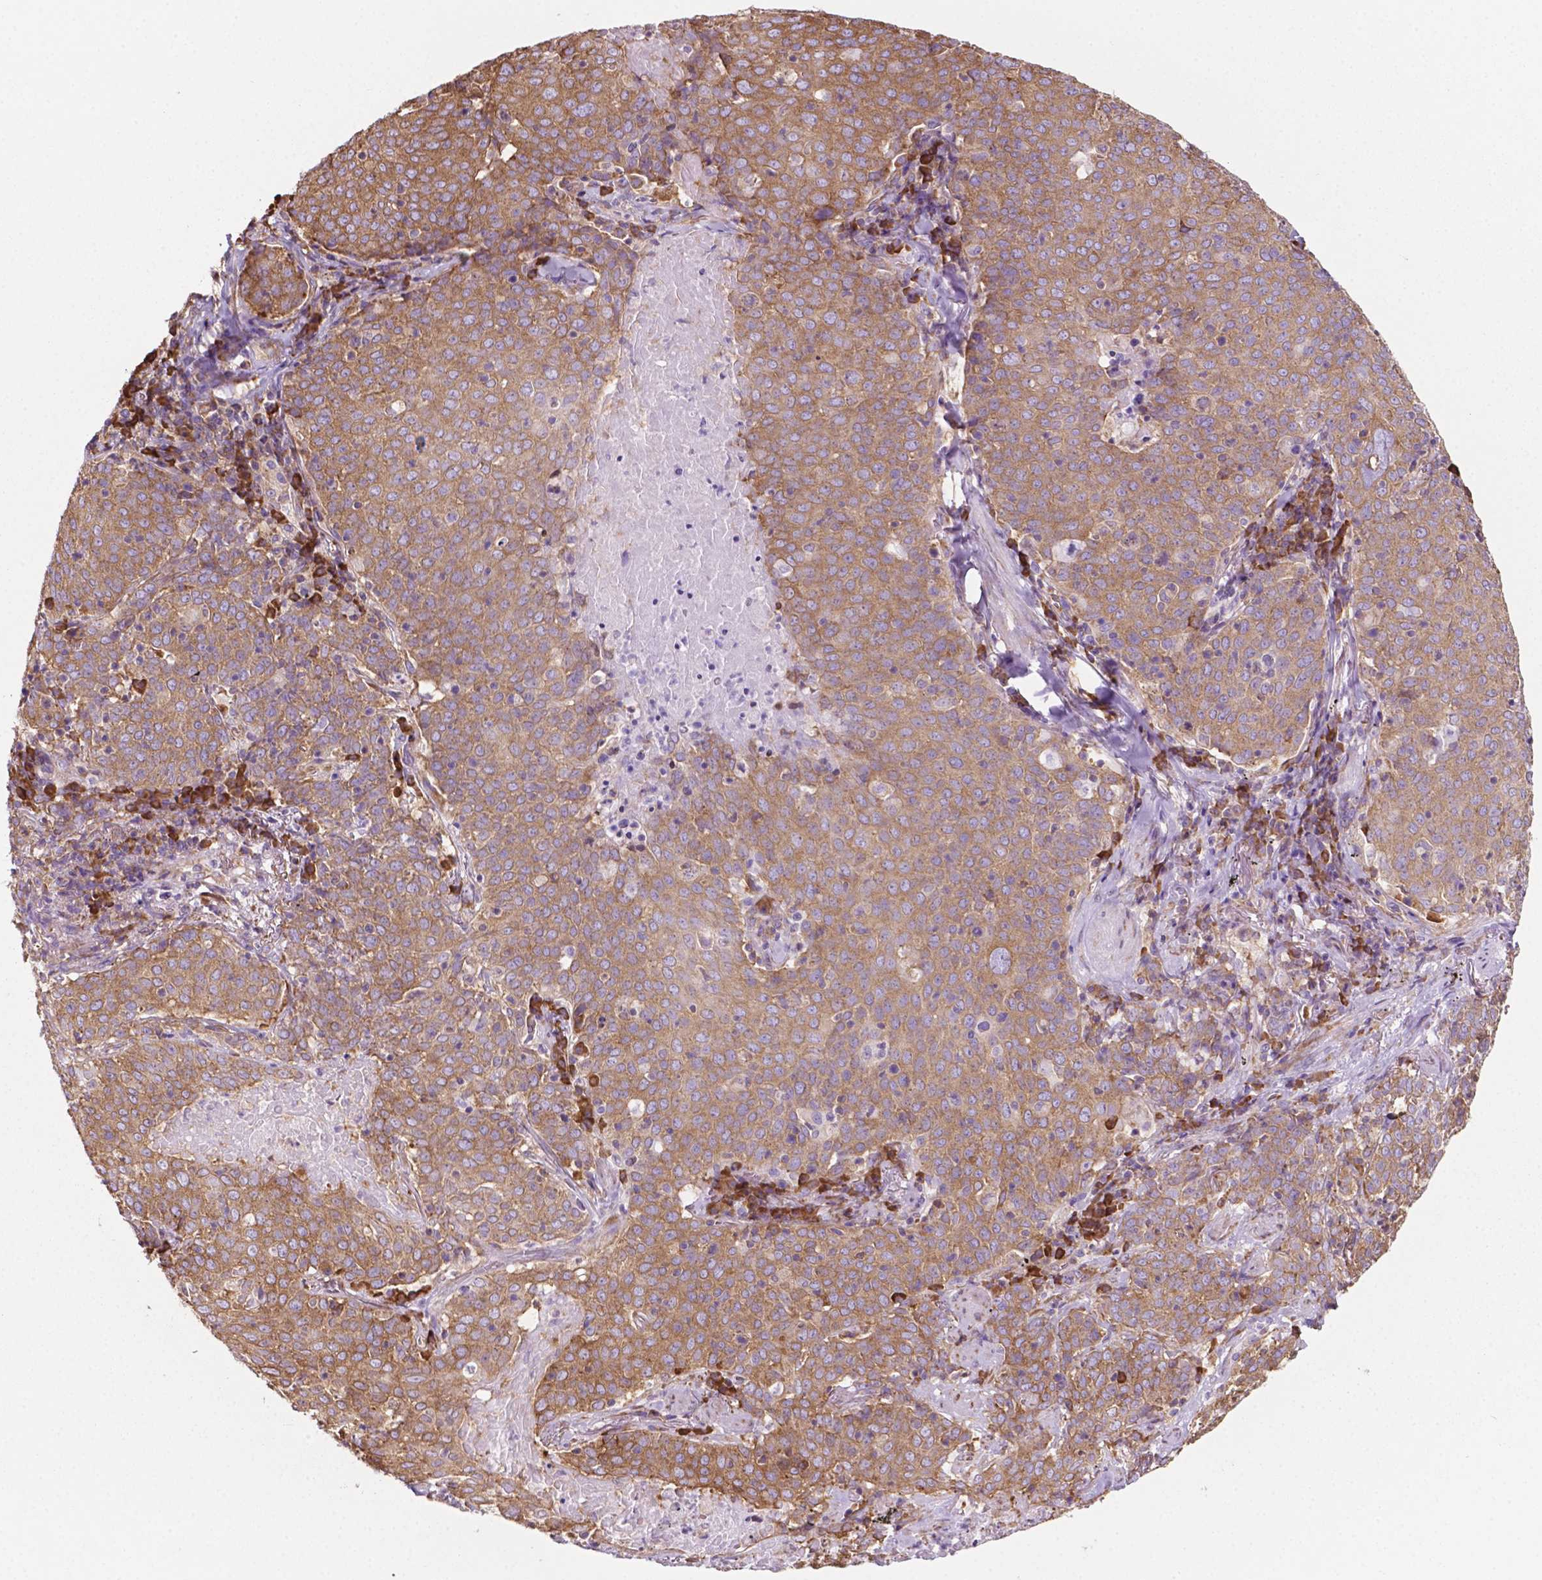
{"staining": {"intensity": "moderate", "quantity": ">75%", "location": "cytoplasmic/membranous"}, "tissue": "lung cancer", "cell_type": "Tumor cells", "image_type": "cancer", "snomed": [{"axis": "morphology", "description": "Squamous cell carcinoma, NOS"}, {"axis": "topography", "description": "Lung"}], "caption": "Lung squamous cell carcinoma stained for a protein displays moderate cytoplasmic/membranous positivity in tumor cells.", "gene": "RPL29", "patient": {"sex": "male", "age": 82}}